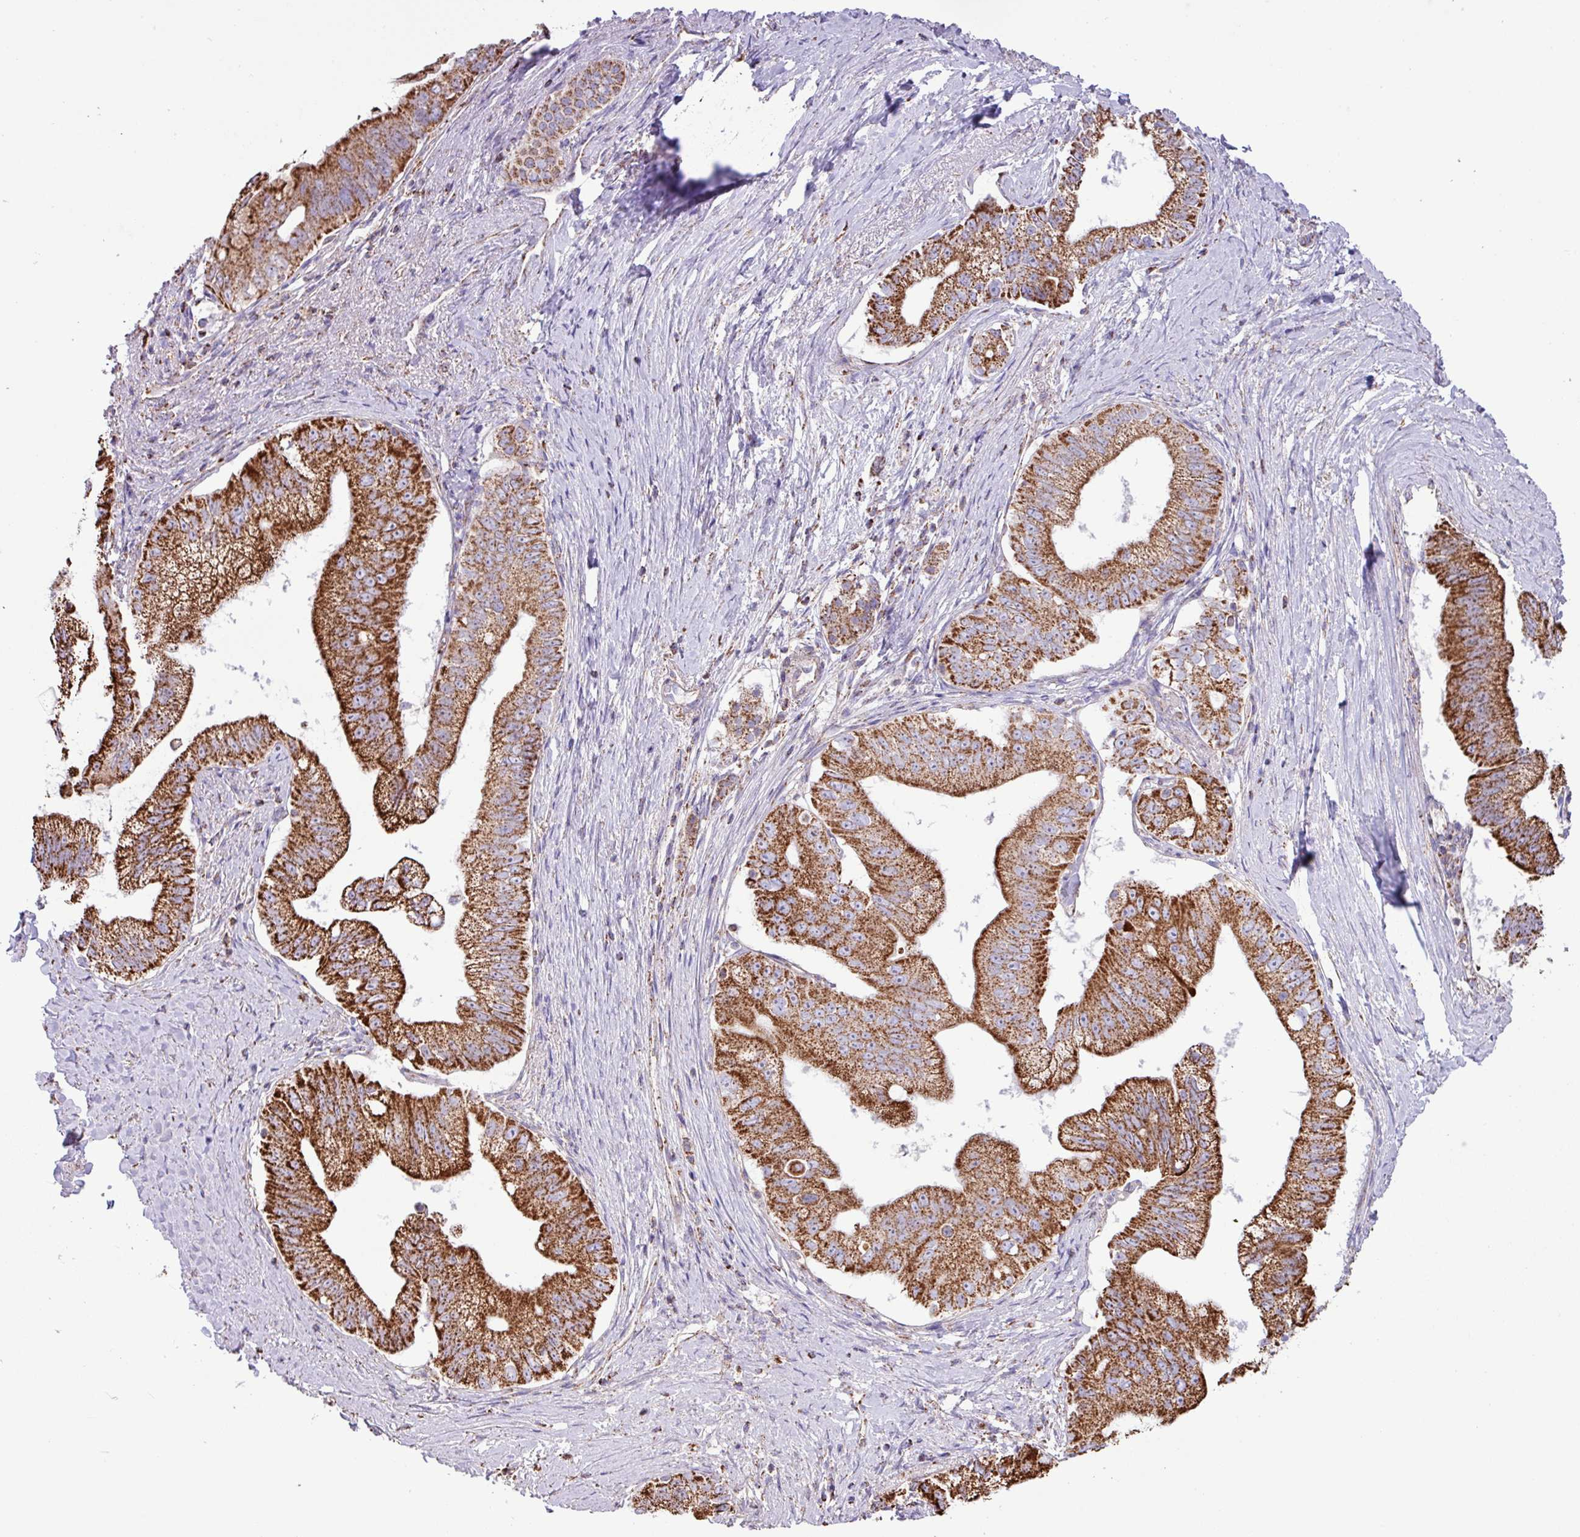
{"staining": {"intensity": "strong", "quantity": ">75%", "location": "cytoplasmic/membranous"}, "tissue": "pancreatic cancer", "cell_type": "Tumor cells", "image_type": "cancer", "snomed": [{"axis": "morphology", "description": "Adenocarcinoma, NOS"}, {"axis": "topography", "description": "Pancreas"}], "caption": "Adenocarcinoma (pancreatic) stained with a brown dye demonstrates strong cytoplasmic/membranous positive staining in approximately >75% of tumor cells.", "gene": "RTL3", "patient": {"sex": "male", "age": 70}}